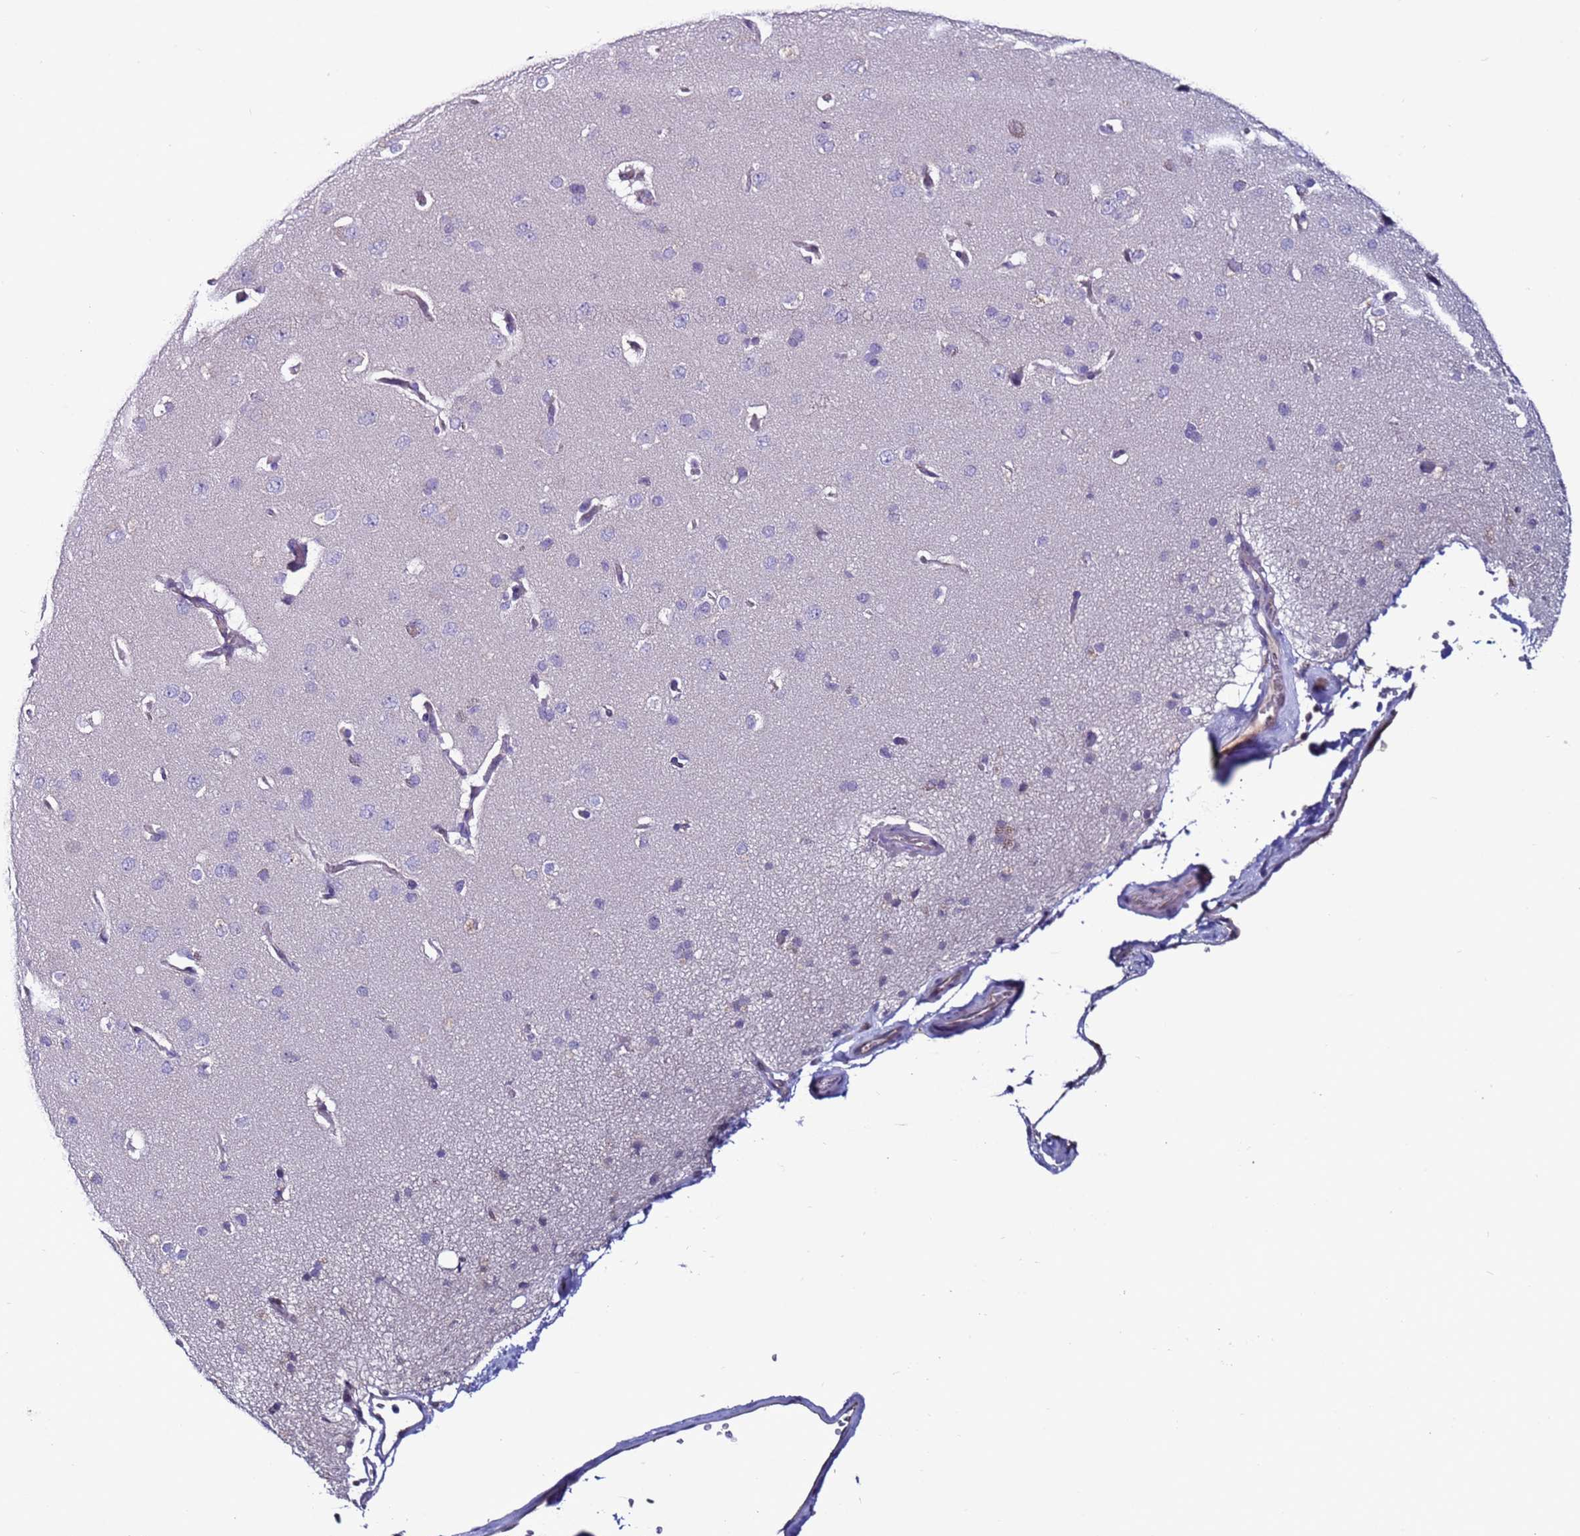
{"staining": {"intensity": "weak", "quantity": "25%-75%", "location": "cytoplasmic/membranous"}, "tissue": "cerebral cortex", "cell_type": "Endothelial cells", "image_type": "normal", "snomed": [{"axis": "morphology", "description": "Normal tissue, NOS"}, {"axis": "topography", "description": "Cerebral cortex"}], "caption": "Cerebral cortex stained with DAB immunohistochemistry (IHC) shows low levels of weak cytoplasmic/membranous staining in approximately 25%-75% of endothelial cells. Nuclei are stained in blue.", "gene": "TENM3", "patient": {"sex": "male", "age": 62}}